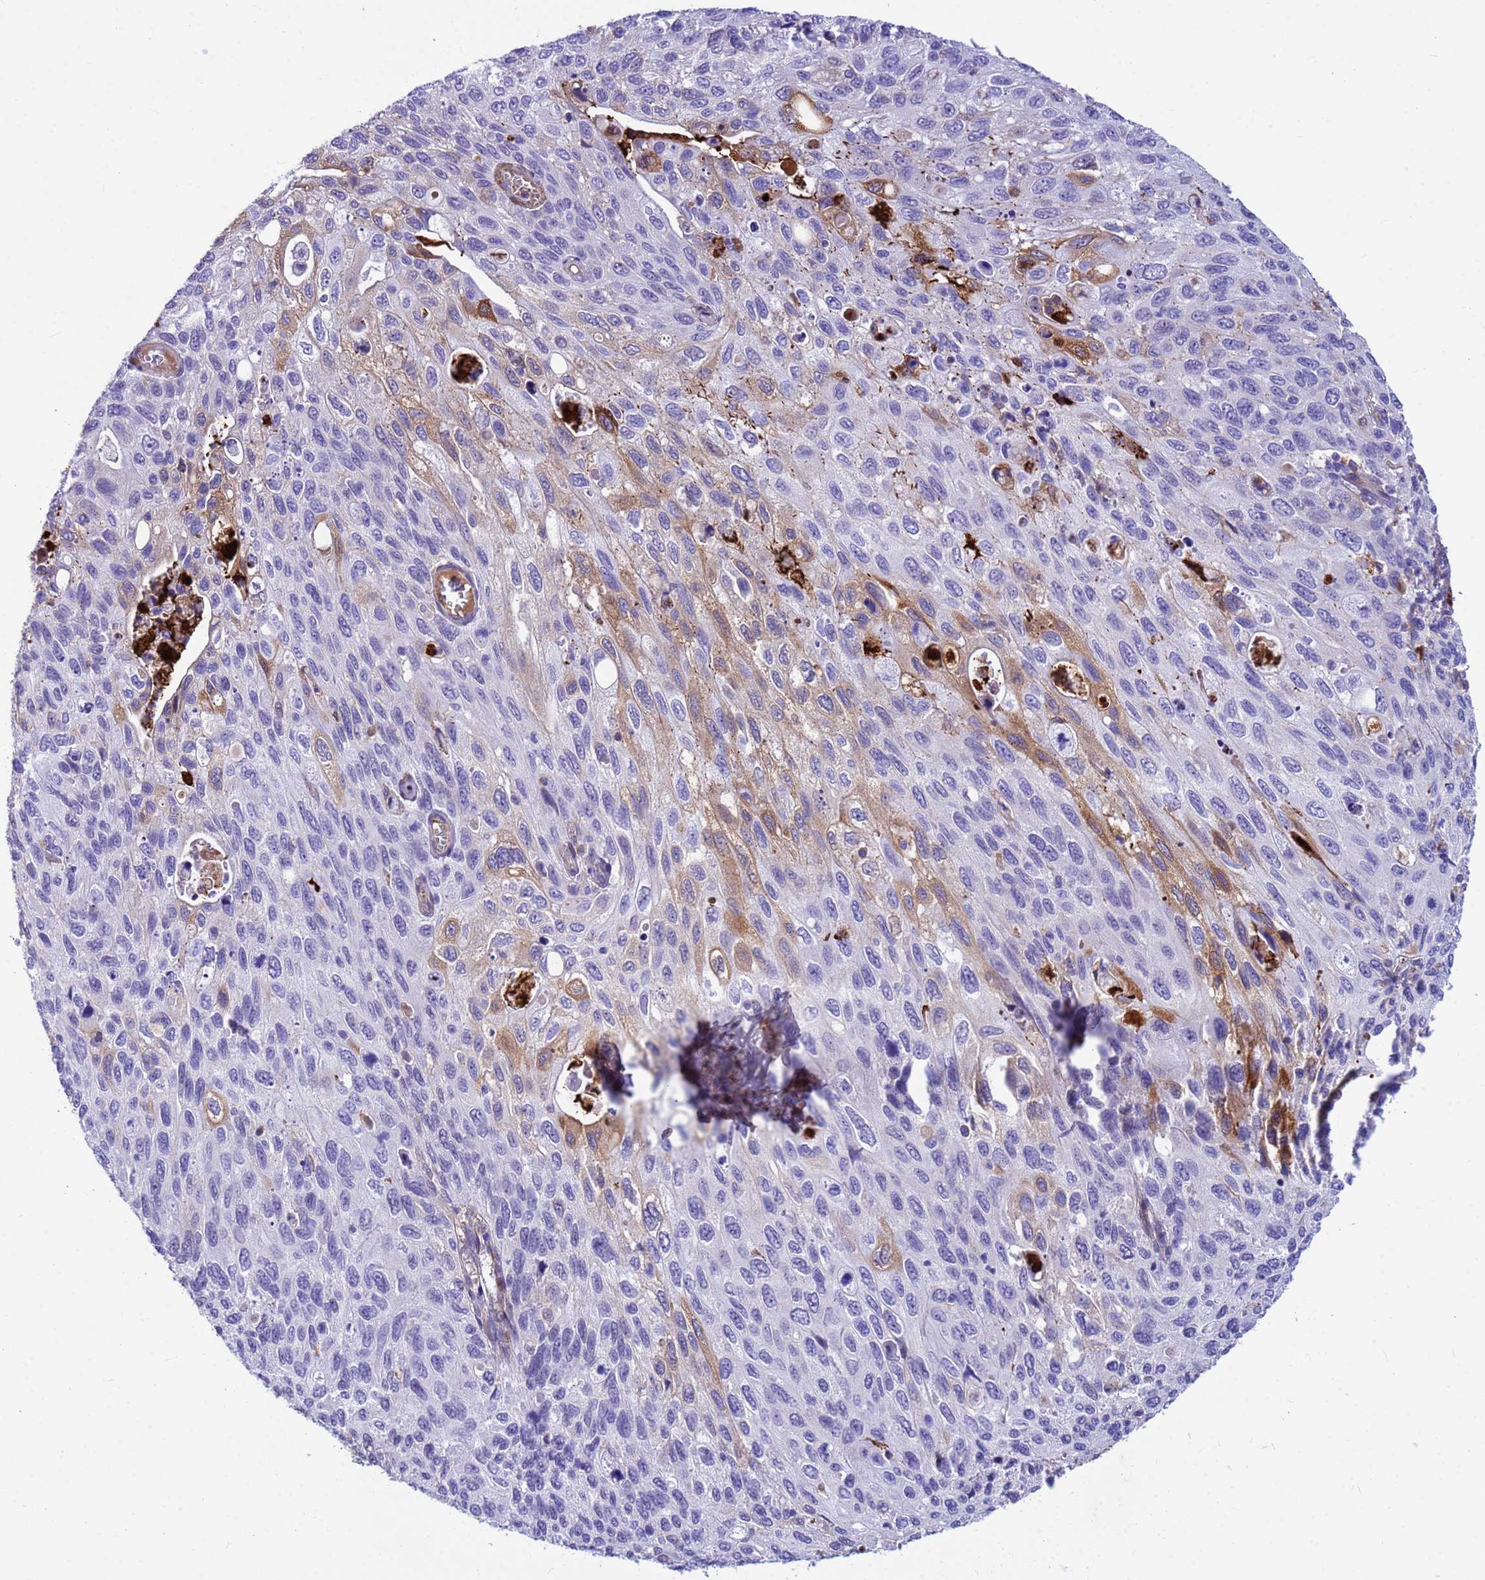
{"staining": {"intensity": "moderate", "quantity": "<25%", "location": "cytoplasmic/membranous"}, "tissue": "cervical cancer", "cell_type": "Tumor cells", "image_type": "cancer", "snomed": [{"axis": "morphology", "description": "Squamous cell carcinoma, NOS"}, {"axis": "topography", "description": "Cervix"}], "caption": "A histopathology image of cervical squamous cell carcinoma stained for a protein shows moderate cytoplasmic/membranous brown staining in tumor cells. (IHC, brightfield microscopy, high magnification).", "gene": "ORM1", "patient": {"sex": "female", "age": 70}}